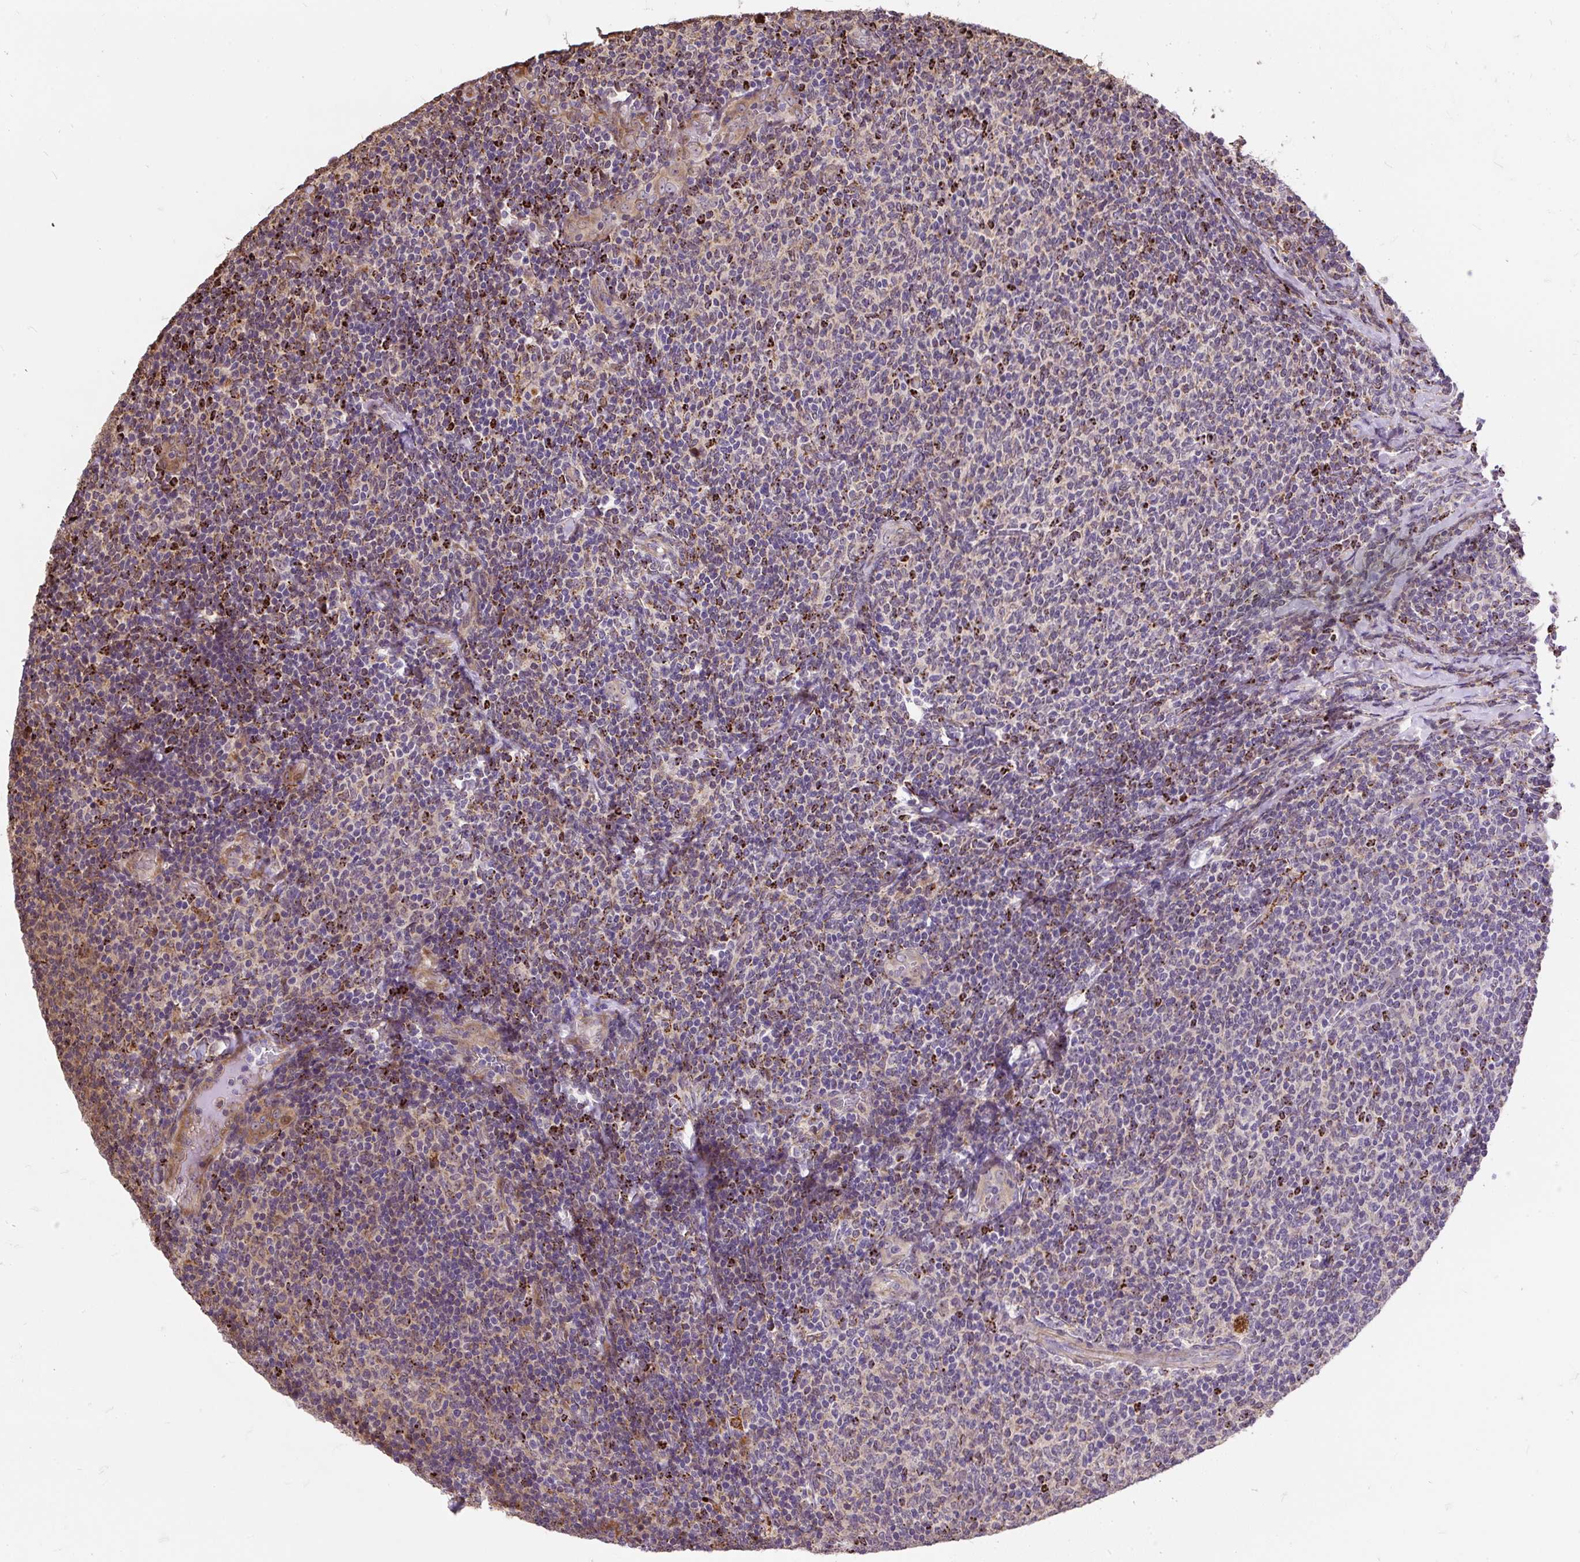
{"staining": {"intensity": "moderate", "quantity": "<25%", "location": "cytoplasmic/membranous"}, "tissue": "lymphoma", "cell_type": "Tumor cells", "image_type": "cancer", "snomed": [{"axis": "morphology", "description": "Malignant lymphoma, non-Hodgkin's type, Low grade"}, {"axis": "topography", "description": "Lymph node"}], "caption": "A photomicrograph of human malignant lymphoma, non-Hodgkin's type (low-grade) stained for a protein displays moderate cytoplasmic/membranous brown staining in tumor cells.", "gene": "PUS7L", "patient": {"sex": "male", "age": 52}}